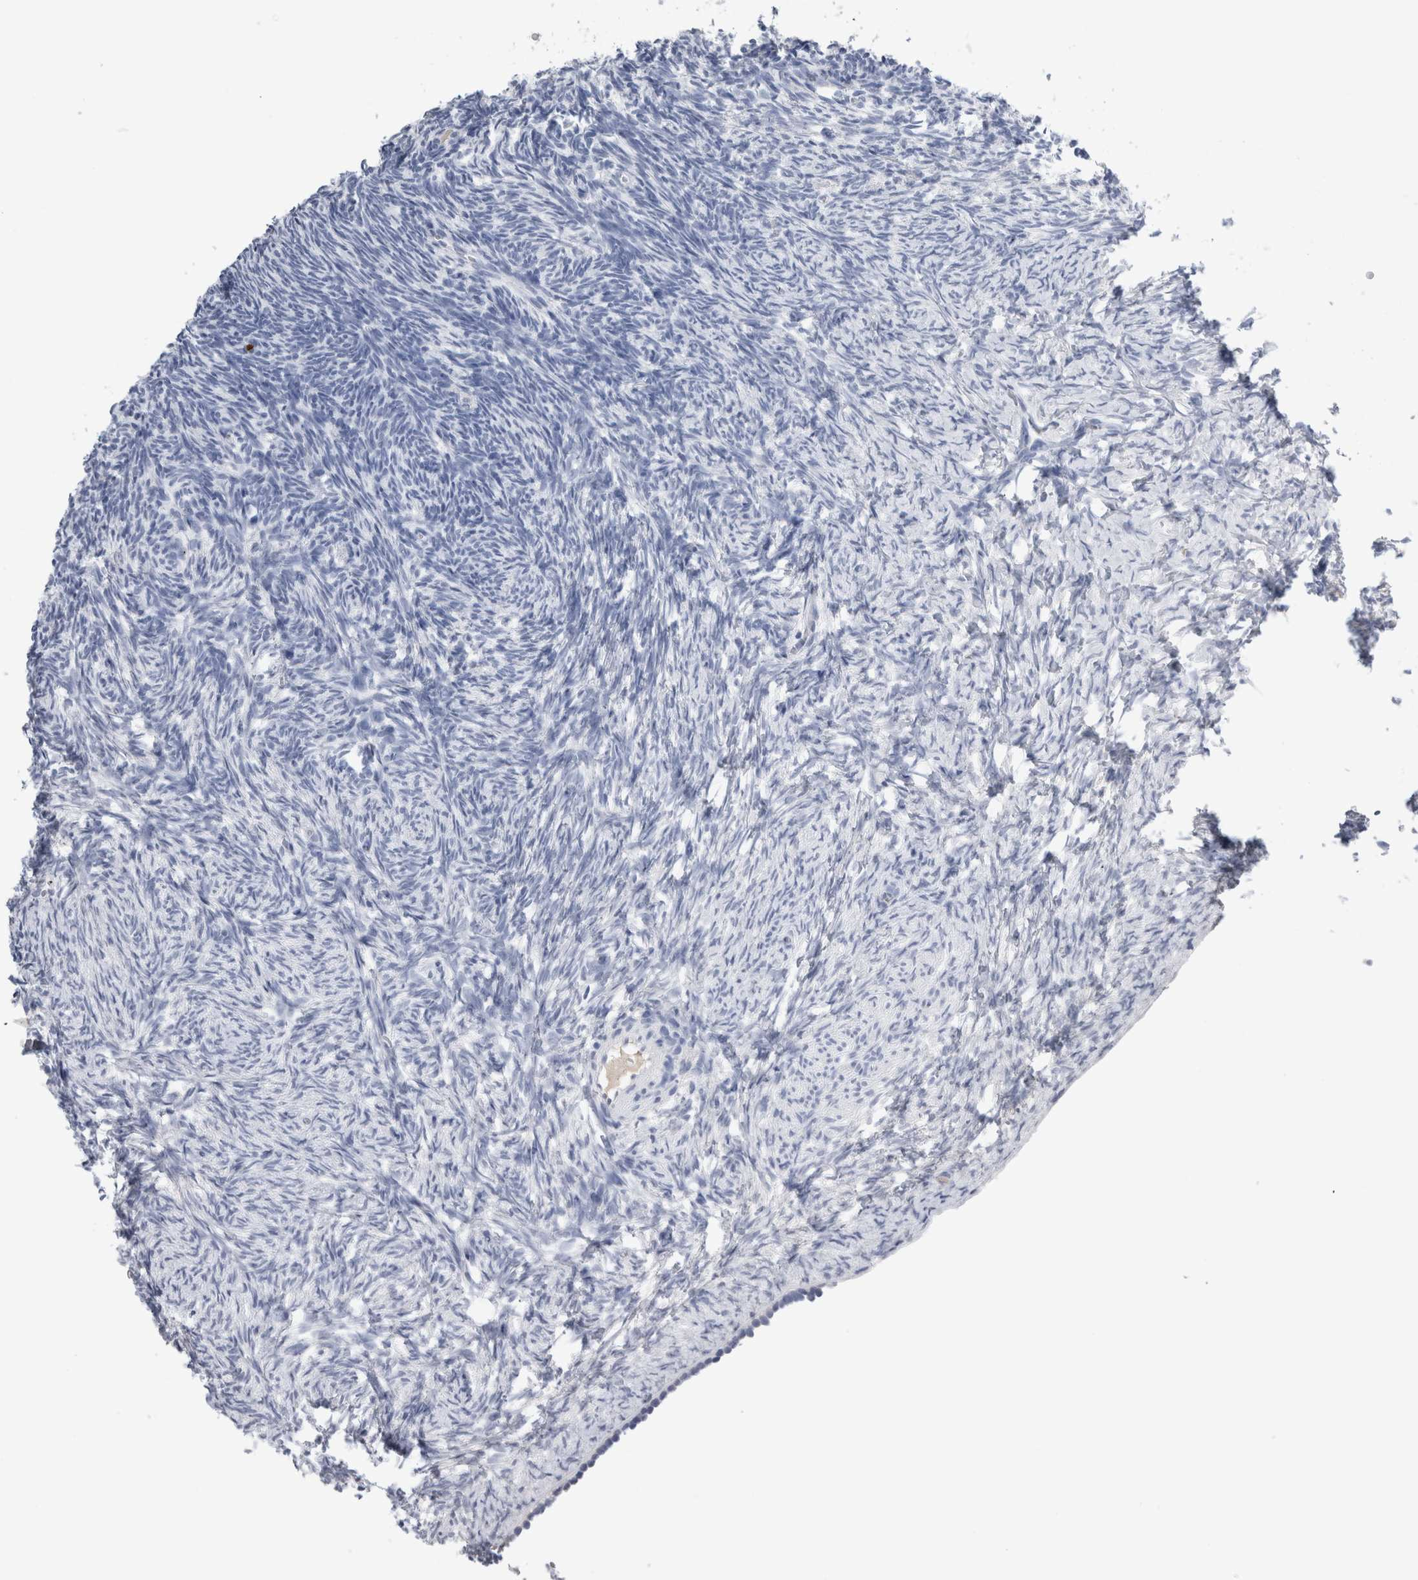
{"staining": {"intensity": "negative", "quantity": "none", "location": "none"}, "tissue": "ovary", "cell_type": "Follicle cells", "image_type": "normal", "snomed": [{"axis": "morphology", "description": "Normal tissue, NOS"}, {"axis": "topography", "description": "Ovary"}], "caption": "IHC of unremarkable ovary shows no expression in follicle cells.", "gene": "S100A12", "patient": {"sex": "female", "age": 34}}